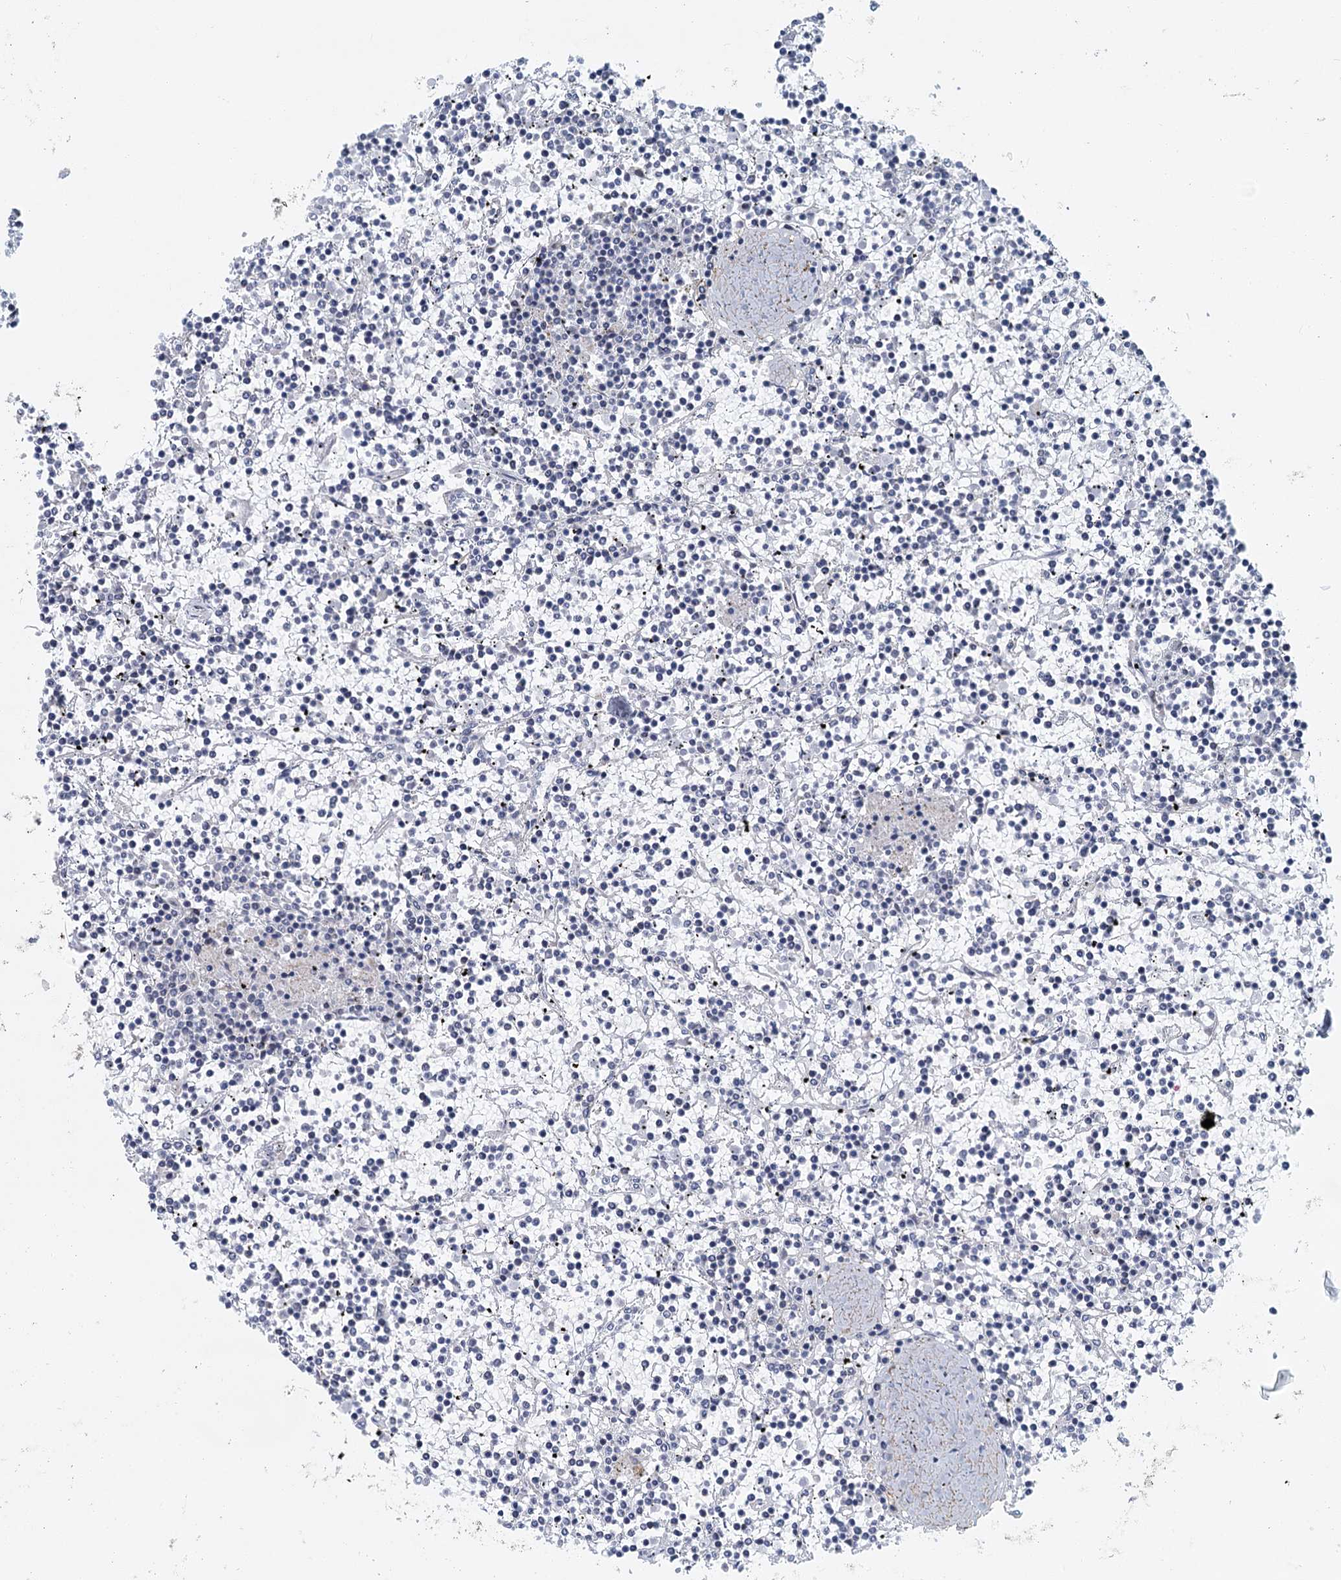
{"staining": {"intensity": "negative", "quantity": "none", "location": "none"}, "tissue": "lymphoma", "cell_type": "Tumor cells", "image_type": "cancer", "snomed": [{"axis": "morphology", "description": "Malignant lymphoma, non-Hodgkin's type, Low grade"}, {"axis": "topography", "description": "Spleen"}], "caption": "Histopathology image shows no protein staining in tumor cells of malignant lymphoma, non-Hodgkin's type (low-grade) tissue.", "gene": "ZNF527", "patient": {"sex": "female", "age": 19}}